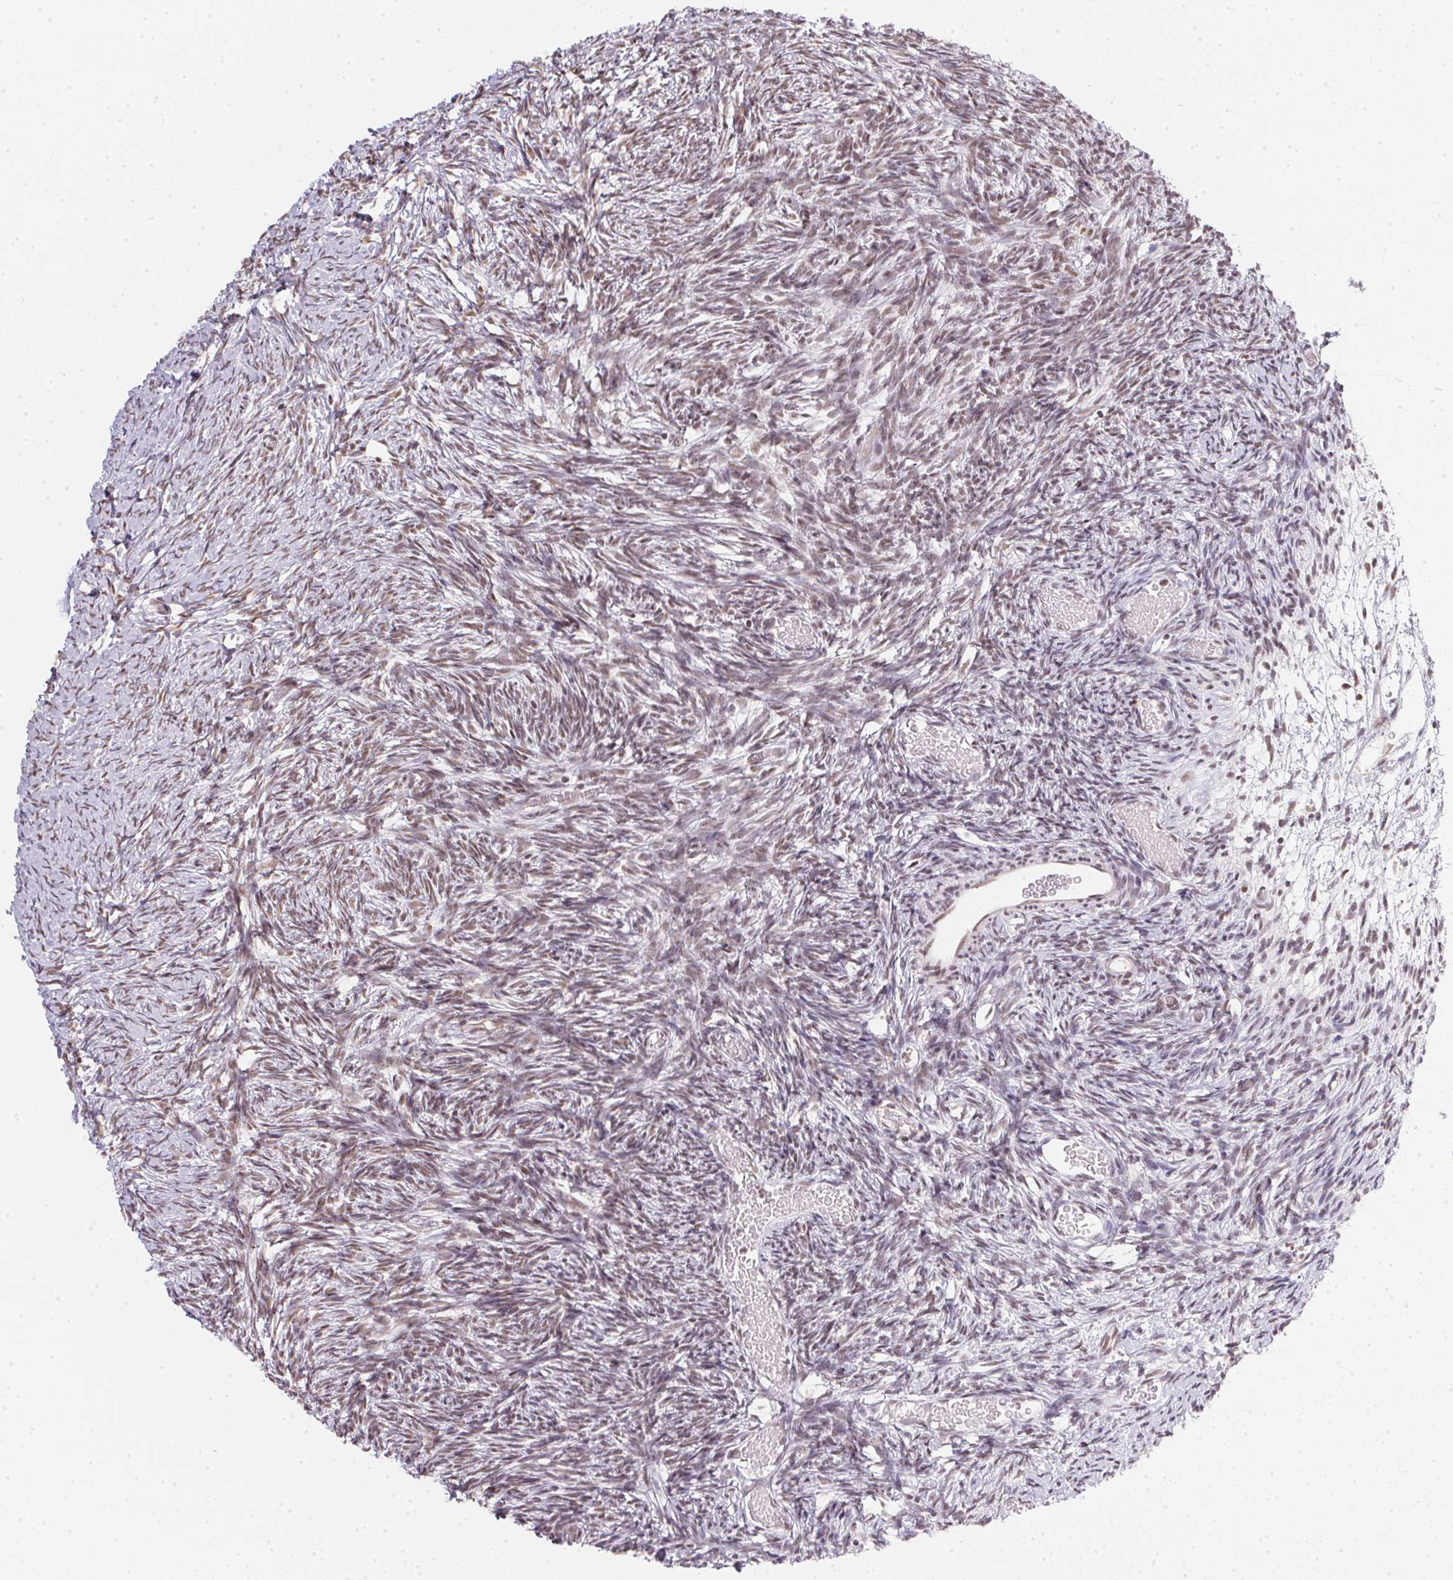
{"staining": {"intensity": "moderate", "quantity": ">75%", "location": "nuclear"}, "tissue": "ovary", "cell_type": "Follicle cells", "image_type": "normal", "snomed": [{"axis": "morphology", "description": "Normal tissue, NOS"}, {"axis": "topography", "description": "Ovary"}], "caption": "Human ovary stained with a brown dye shows moderate nuclear positive expression in approximately >75% of follicle cells.", "gene": "SRSF7", "patient": {"sex": "female", "age": 39}}